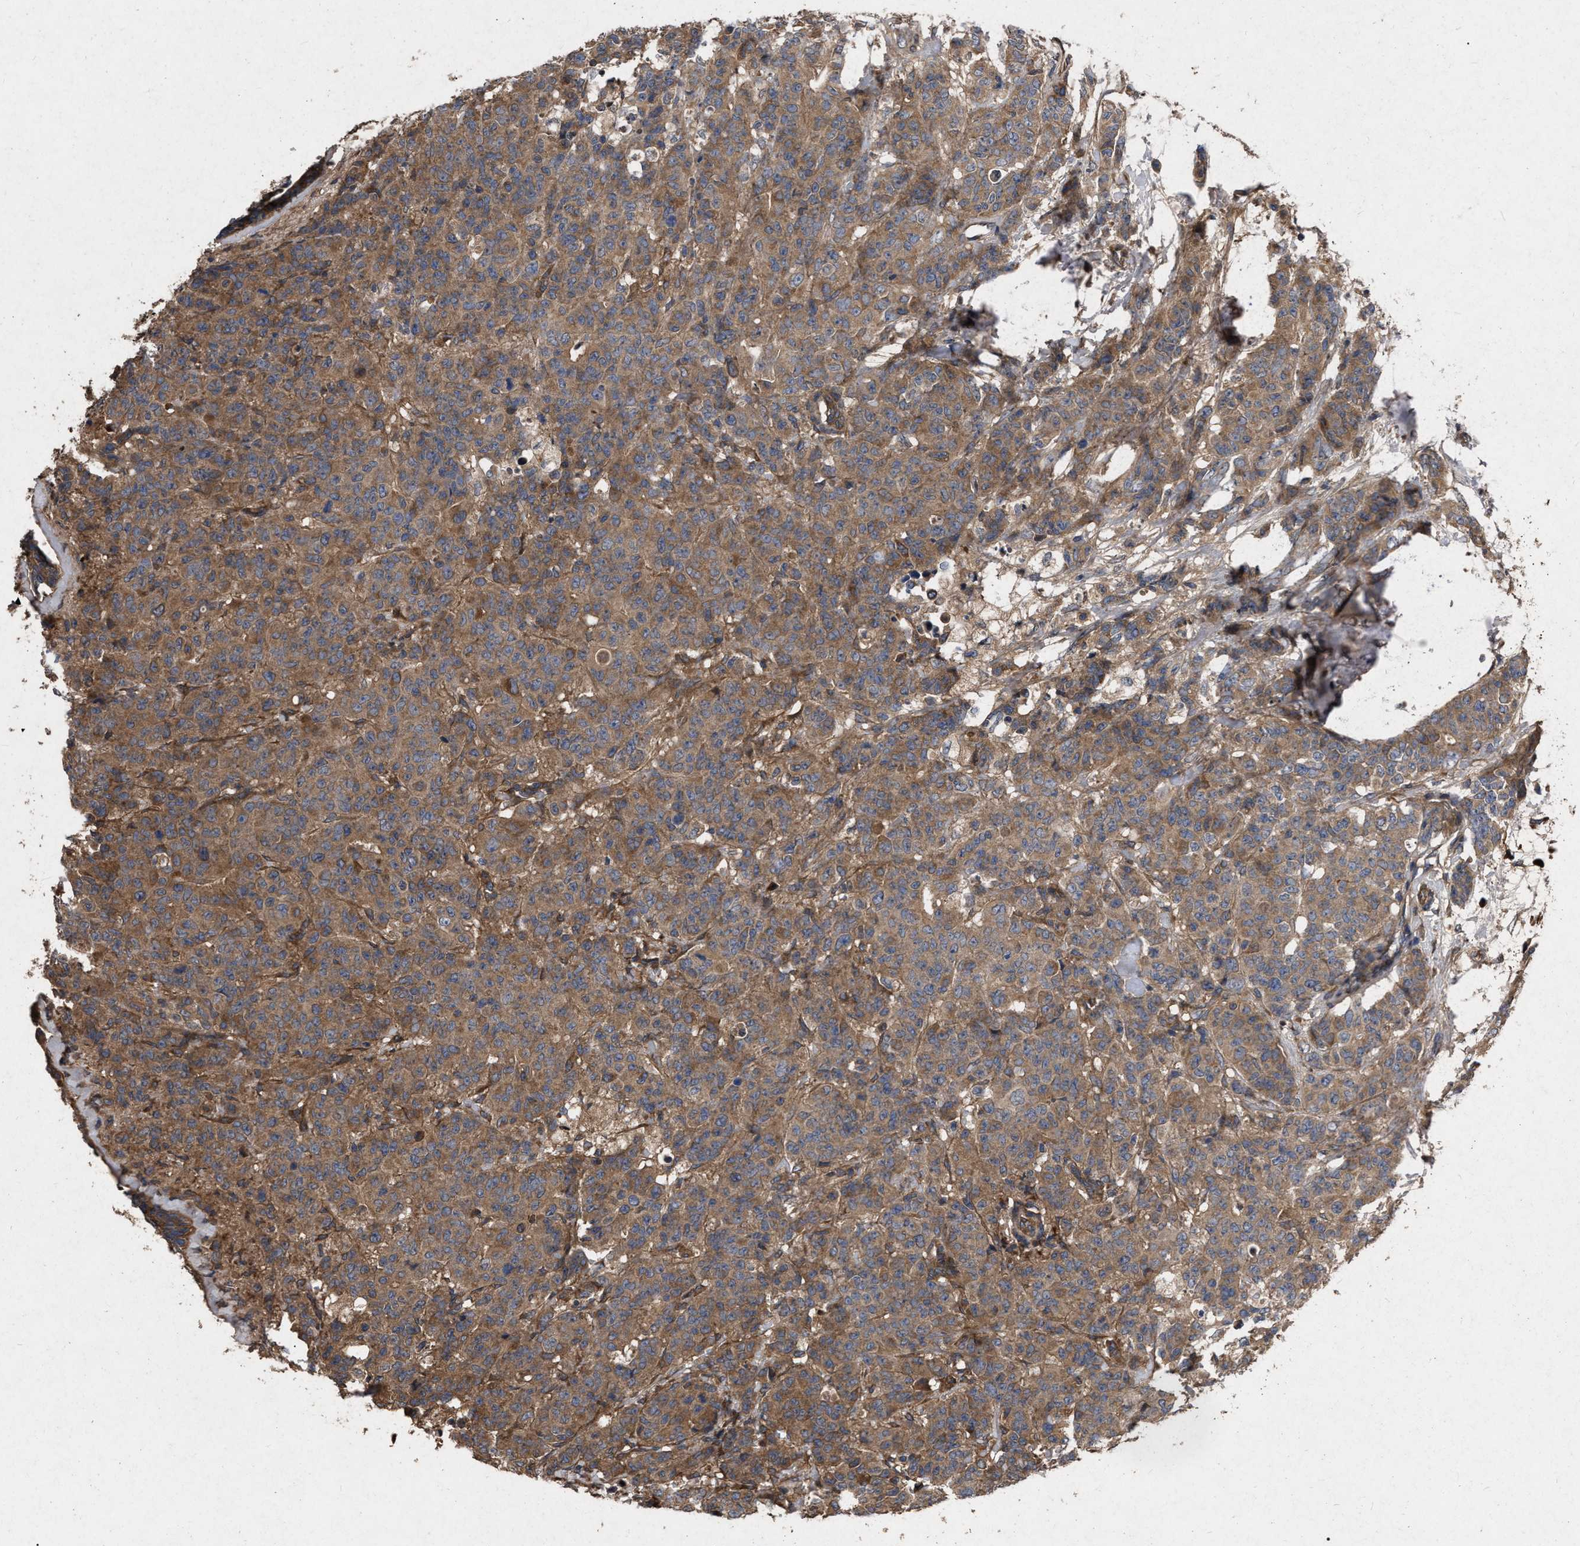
{"staining": {"intensity": "moderate", "quantity": ">75%", "location": "cytoplasmic/membranous"}, "tissue": "breast cancer", "cell_type": "Tumor cells", "image_type": "cancer", "snomed": [{"axis": "morphology", "description": "Normal tissue, NOS"}, {"axis": "morphology", "description": "Duct carcinoma"}, {"axis": "topography", "description": "Breast"}], "caption": "Immunohistochemical staining of breast cancer (invasive ductal carcinoma) reveals moderate cytoplasmic/membranous protein positivity in about >75% of tumor cells. (DAB (3,3'-diaminobenzidine) IHC, brown staining for protein, blue staining for nuclei).", "gene": "CDKN2C", "patient": {"sex": "female", "age": 40}}